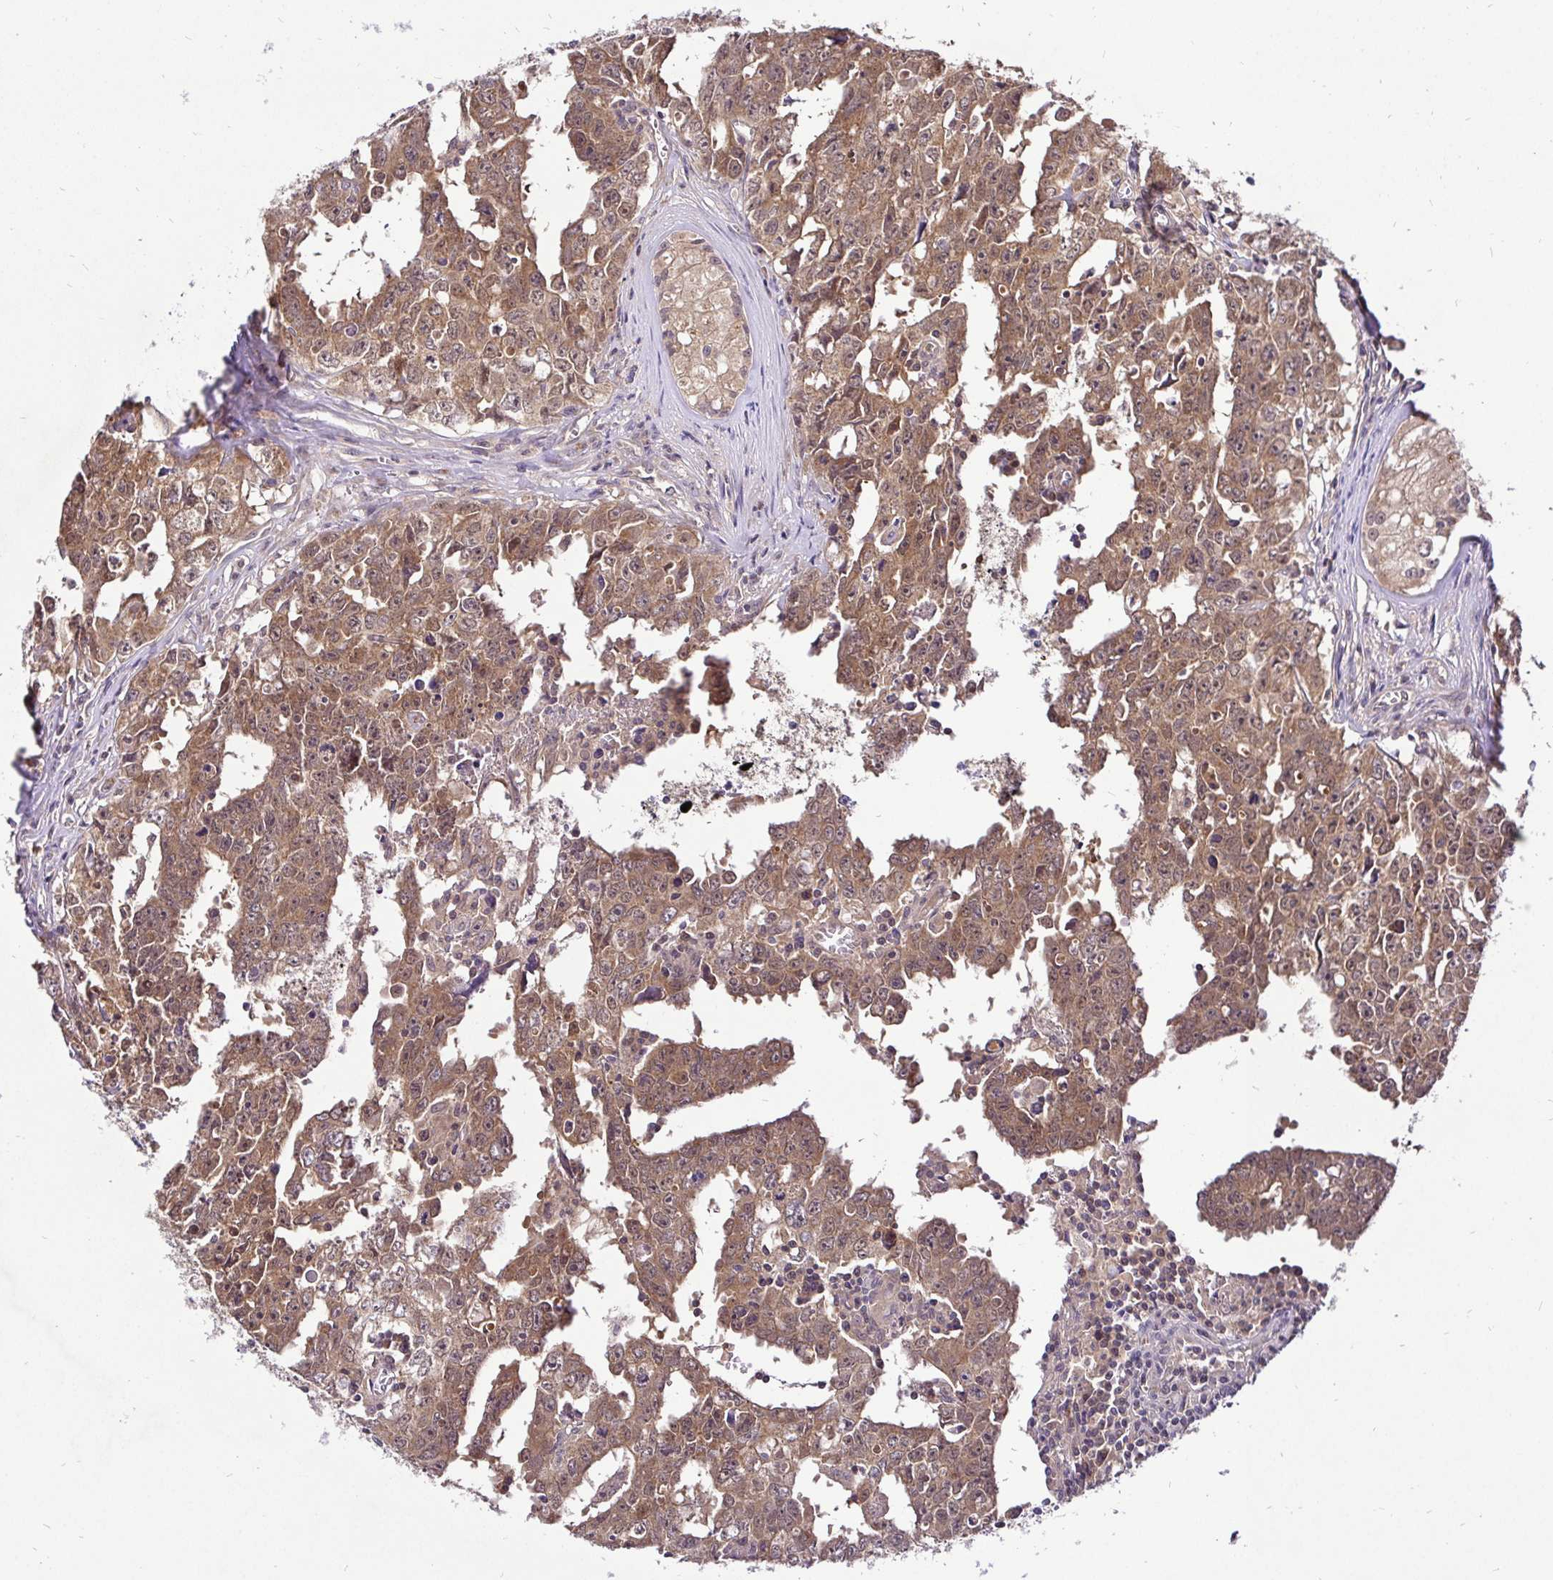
{"staining": {"intensity": "moderate", "quantity": ">75%", "location": "cytoplasmic/membranous,nuclear"}, "tissue": "testis cancer", "cell_type": "Tumor cells", "image_type": "cancer", "snomed": [{"axis": "morphology", "description": "Carcinoma, Embryonal, NOS"}, {"axis": "topography", "description": "Testis"}], "caption": "DAB (3,3'-diaminobenzidine) immunohistochemical staining of testis cancer exhibits moderate cytoplasmic/membranous and nuclear protein expression in about >75% of tumor cells. (brown staining indicates protein expression, while blue staining denotes nuclei).", "gene": "UBE2M", "patient": {"sex": "male", "age": 22}}